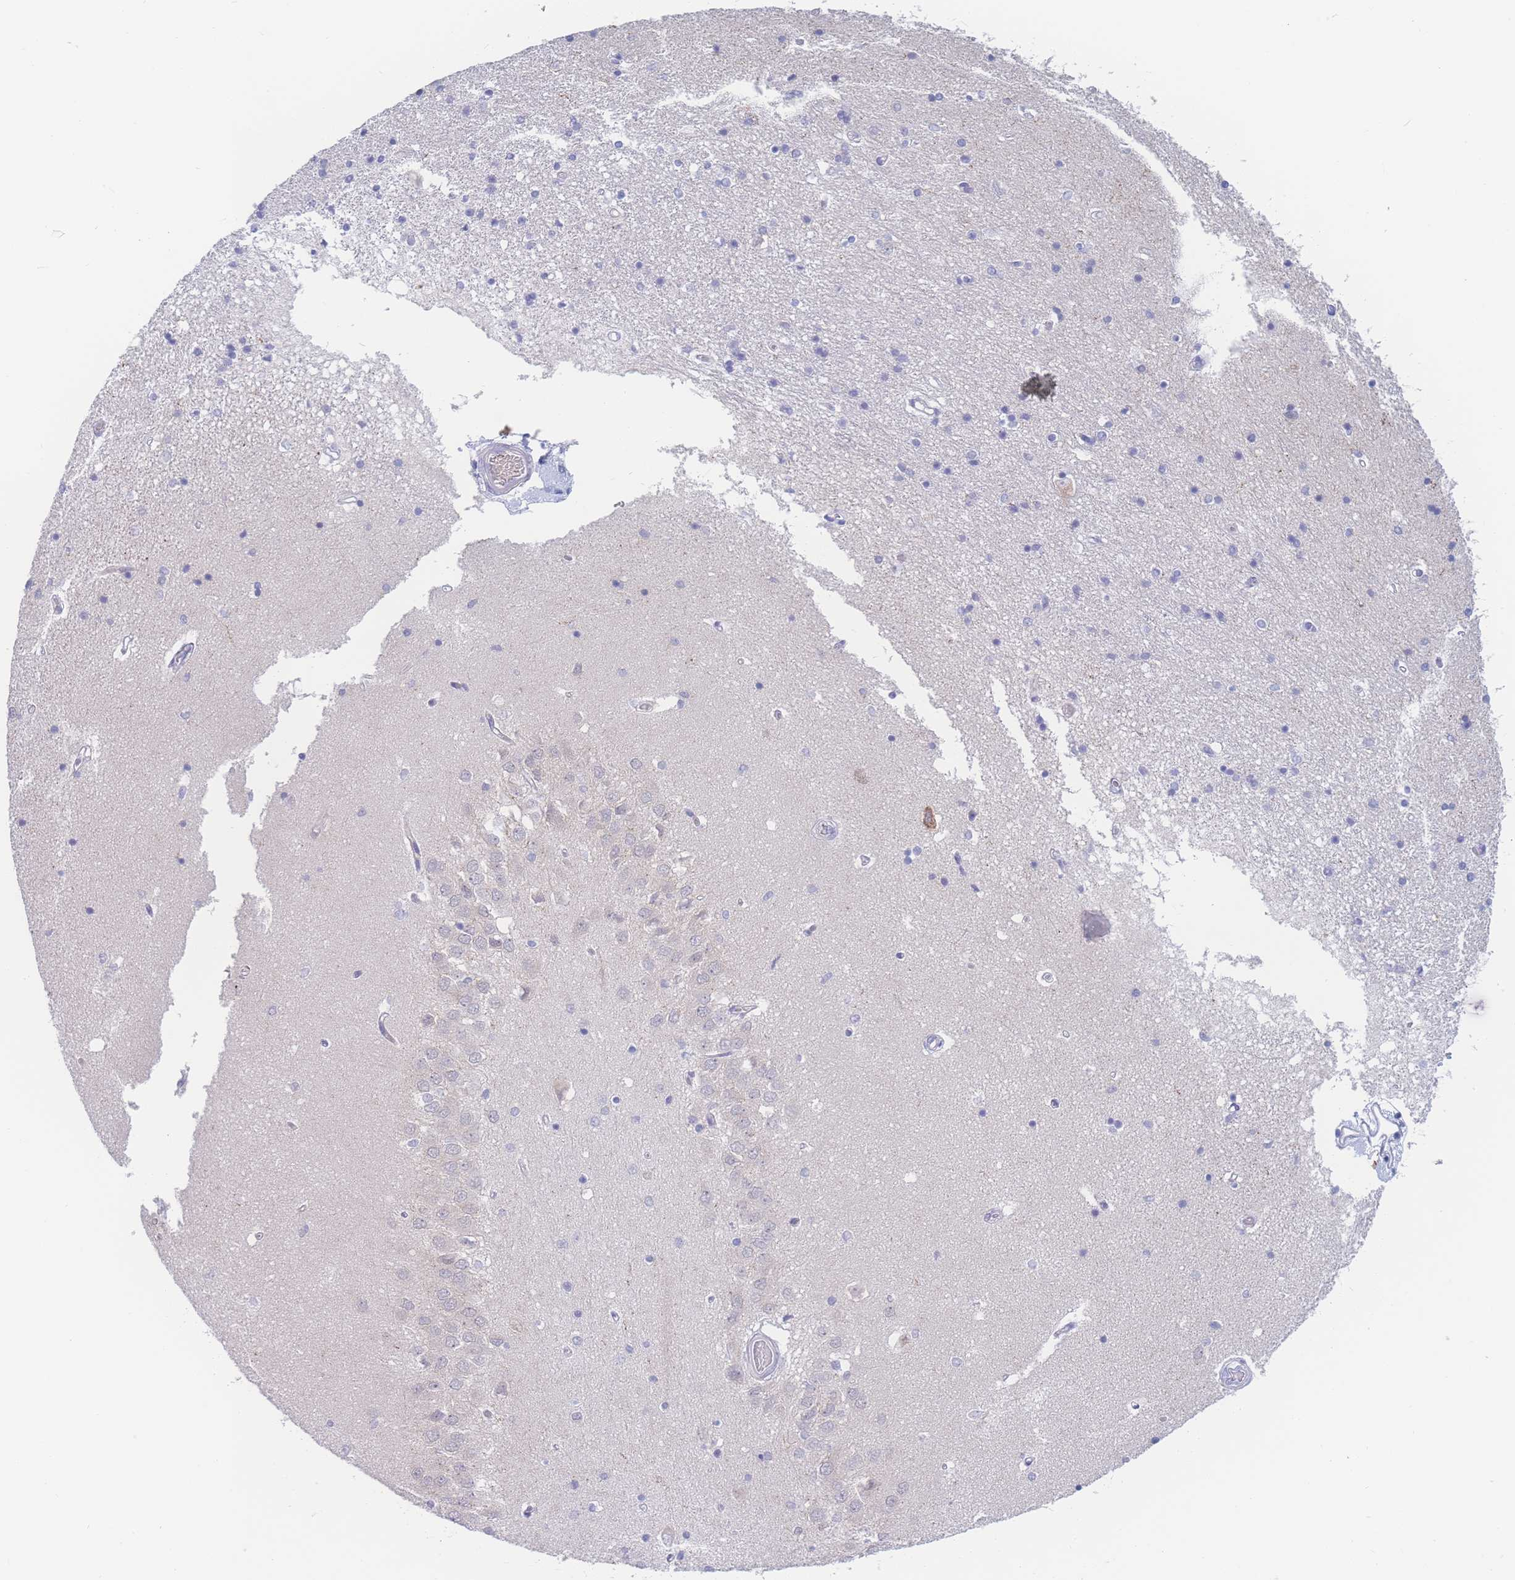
{"staining": {"intensity": "negative", "quantity": "none", "location": "none"}, "tissue": "hippocampus", "cell_type": "Glial cells", "image_type": "normal", "snomed": [{"axis": "morphology", "description": "Normal tissue, NOS"}, {"axis": "topography", "description": "Hippocampus"}], "caption": "This photomicrograph is of benign hippocampus stained with immunohistochemistry (IHC) to label a protein in brown with the nuclei are counter-stained blue. There is no staining in glial cells. (Stains: DAB (3,3'-diaminobenzidine) immunohistochemistry with hematoxylin counter stain, Microscopy: brightfield microscopy at high magnification).", "gene": "PRSS22", "patient": {"sex": "male", "age": 45}}